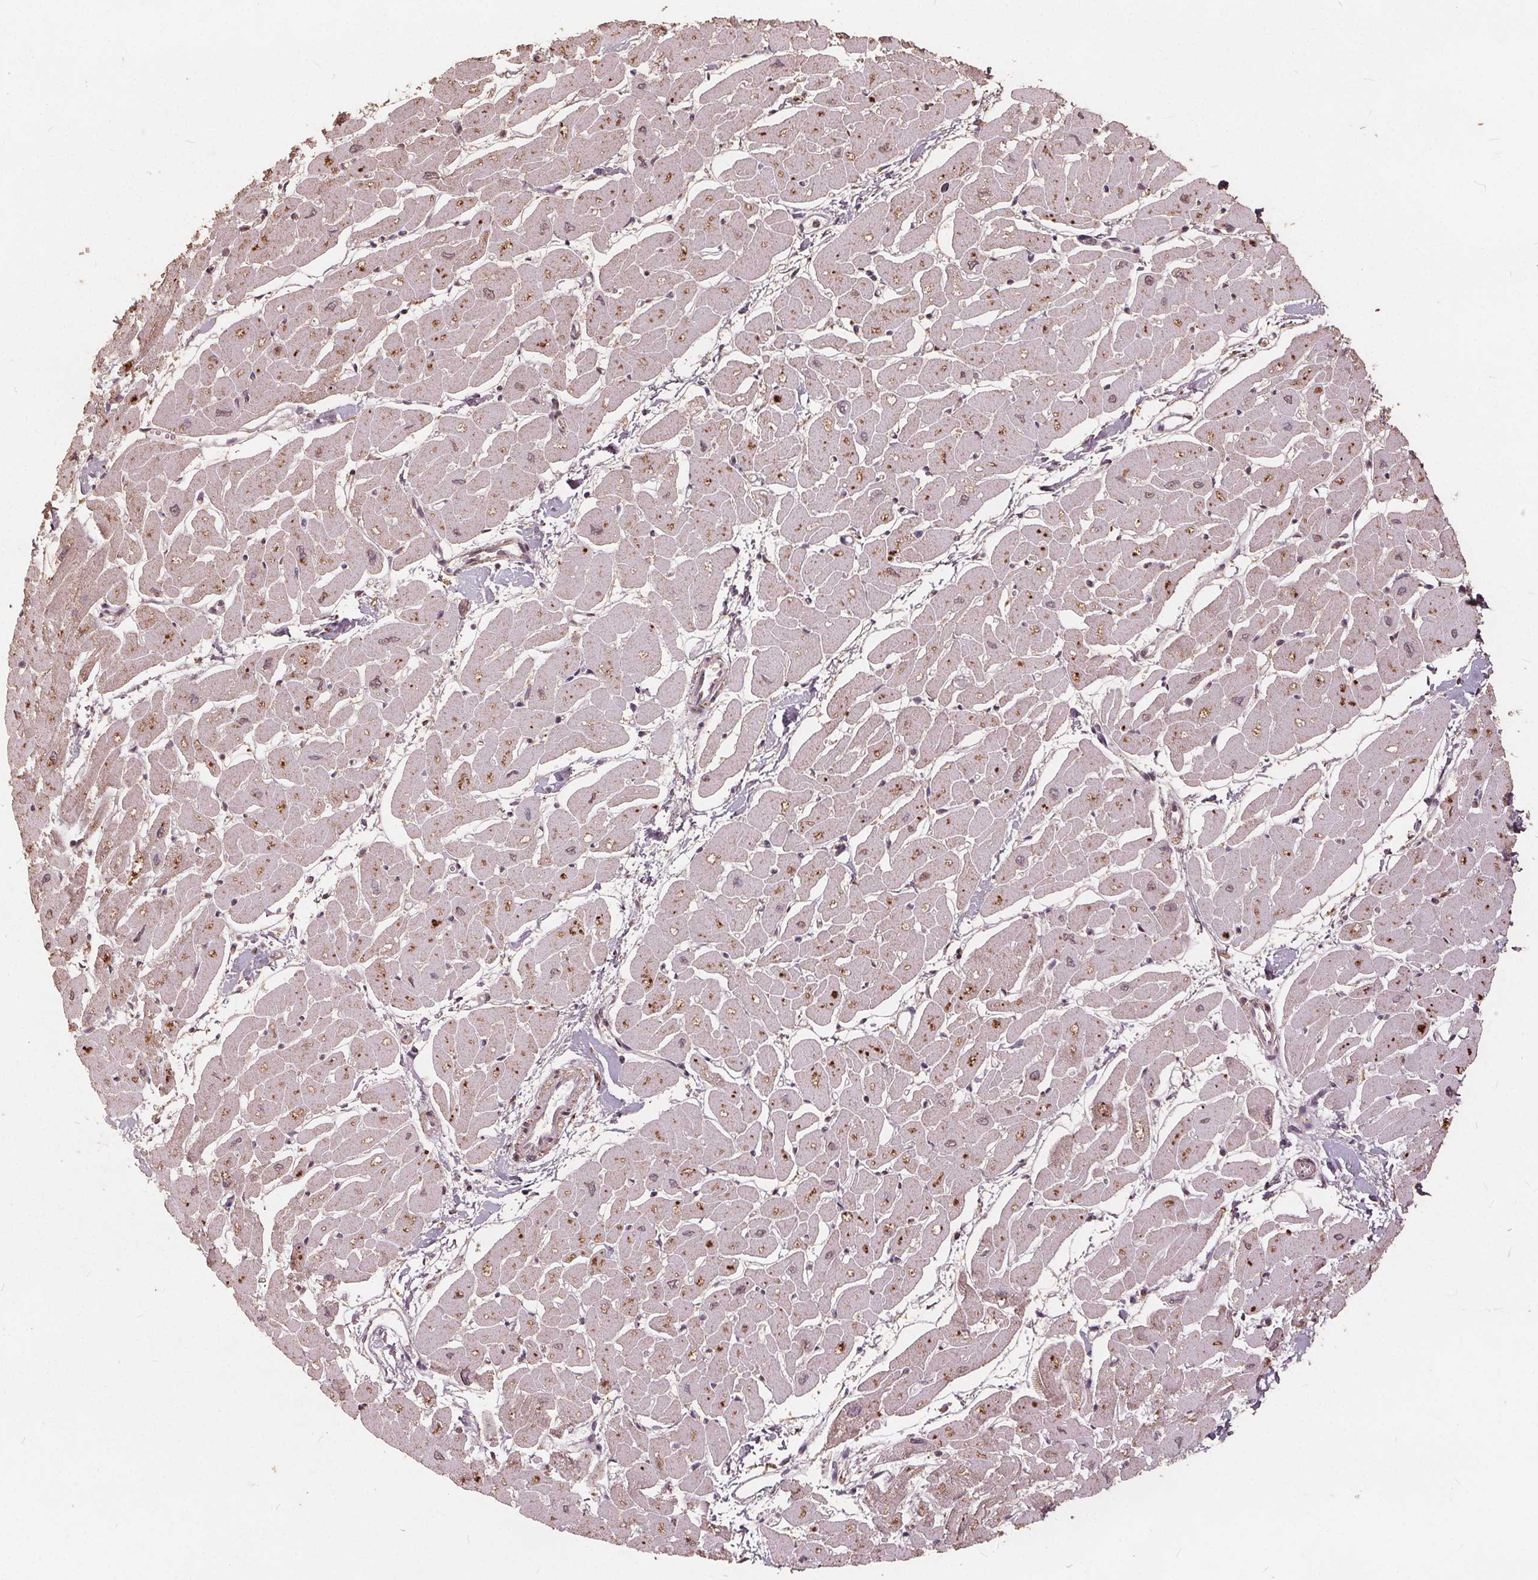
{"staining": {"intensity": "weak", "quantity": "<25%", "location": "nuclear"}, "tissue": "heart muscle", "cell_type": "Cardiomyocytes", "image_type": "normal", "snomed": [{"axis": "morphology", "description": "Normal tissue, NOS"}, {"axis": "topography", "description": "Heart"}], "caption": "Immunohistochemistry photomicrograph of benign heart muscle: human heart muscle stained with DAB (3,3'-diaminobenzidine) exhibits no significant protein expression in cardiomyocytes.", "gene": "DSG3", "patient": {"sex": "male", "age": 57}}